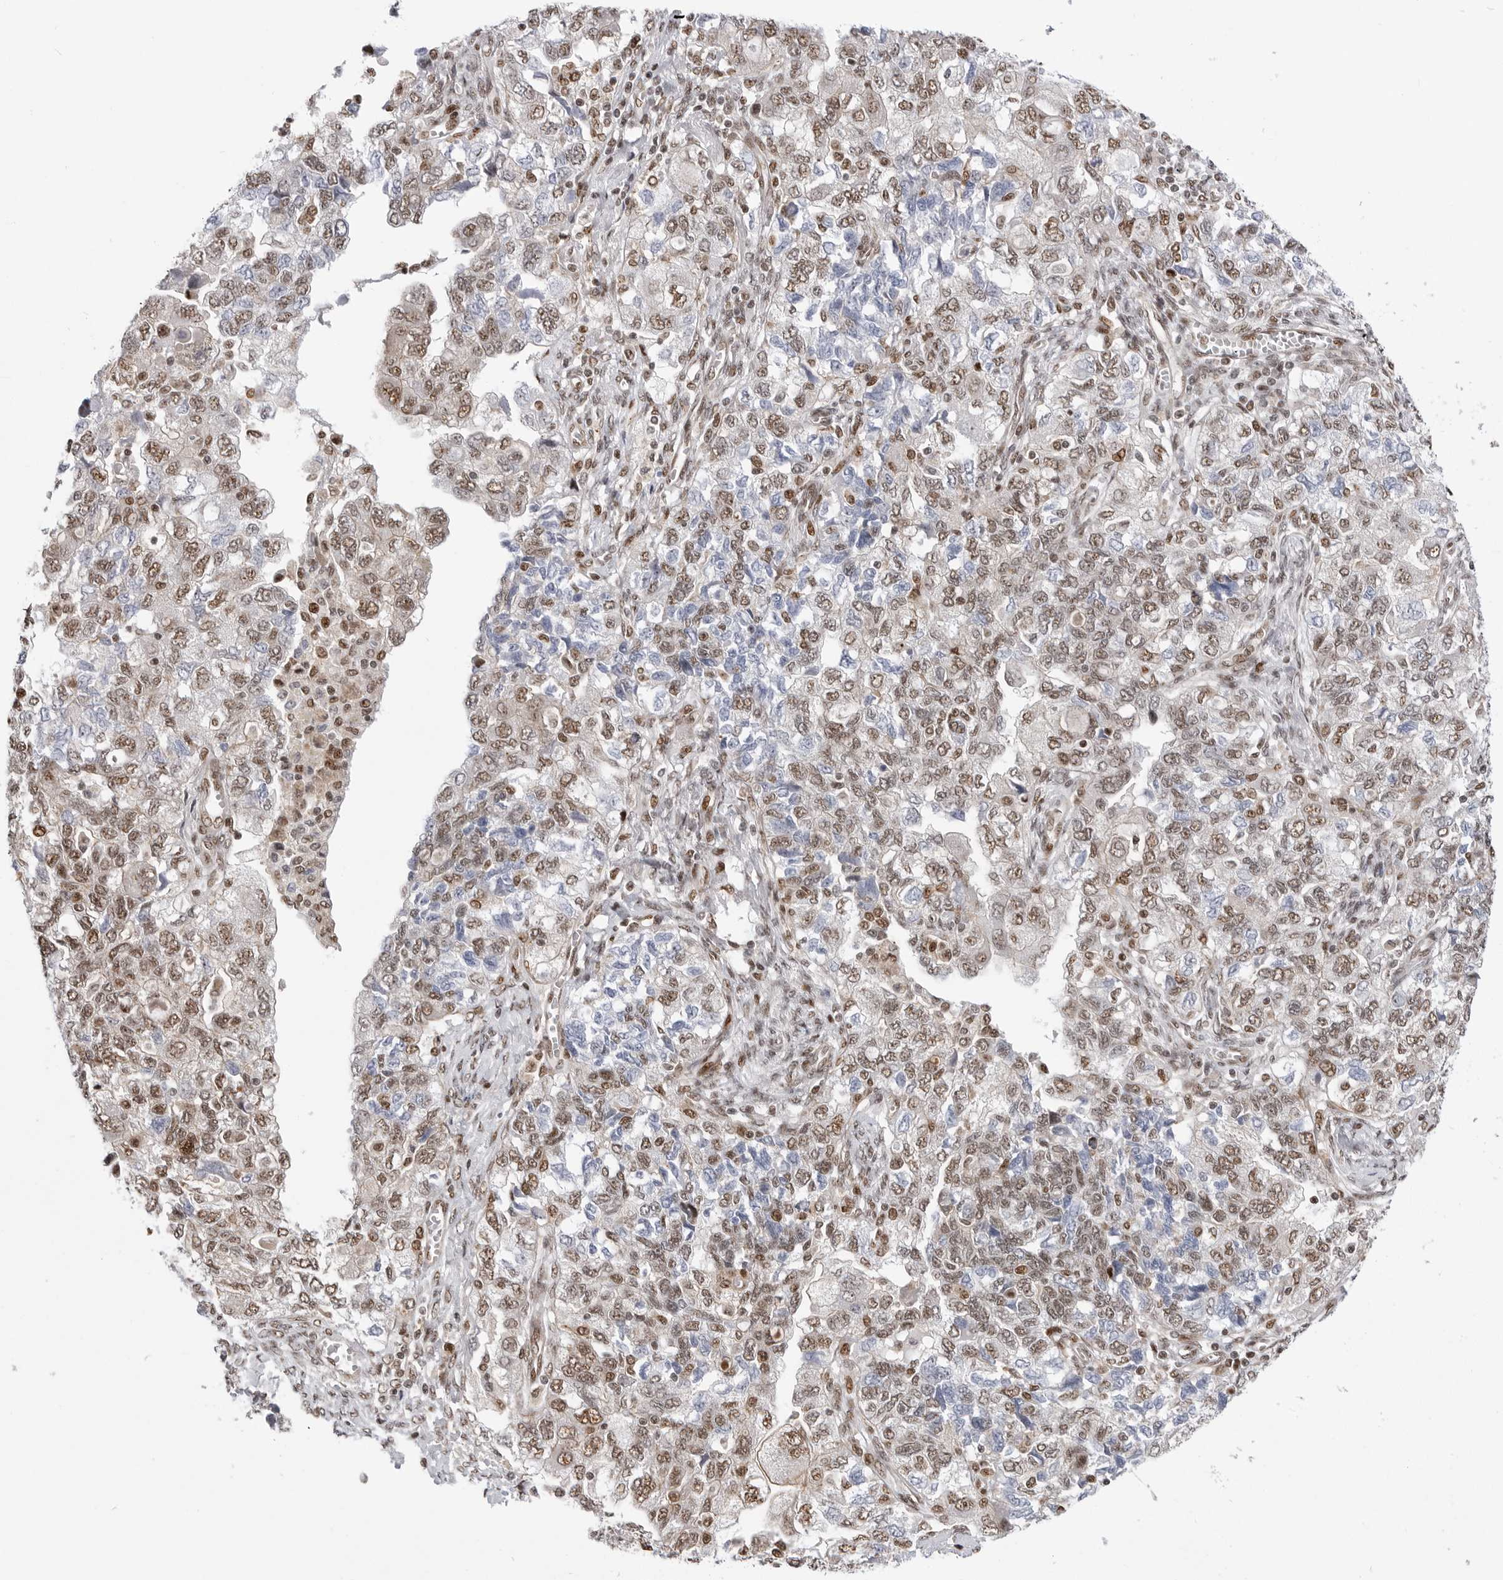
{"staining": {"intensity": "moderate", "quantity": ">75%", "location": "nuclear"}, "tissue": "ovarian cancer", "cell_type": "Tumor cells", "image_type": "cancer", "snomed": [{"axis": "morphology", "description": "Carcinoma, NOS"}, {"axis": "morphology", "description": "Cystadenocarcinoma, serous, NOS"}, {"axis": "topography", "description": "Ovary"}], "caption": "Tumor cells display medium levels of moderate nuclear staining in about >75% of cells in ovarian serous cystadenocarcinoma.", "gene": "GPATCH2", "patient": {"sex": "female", "age": 69}}